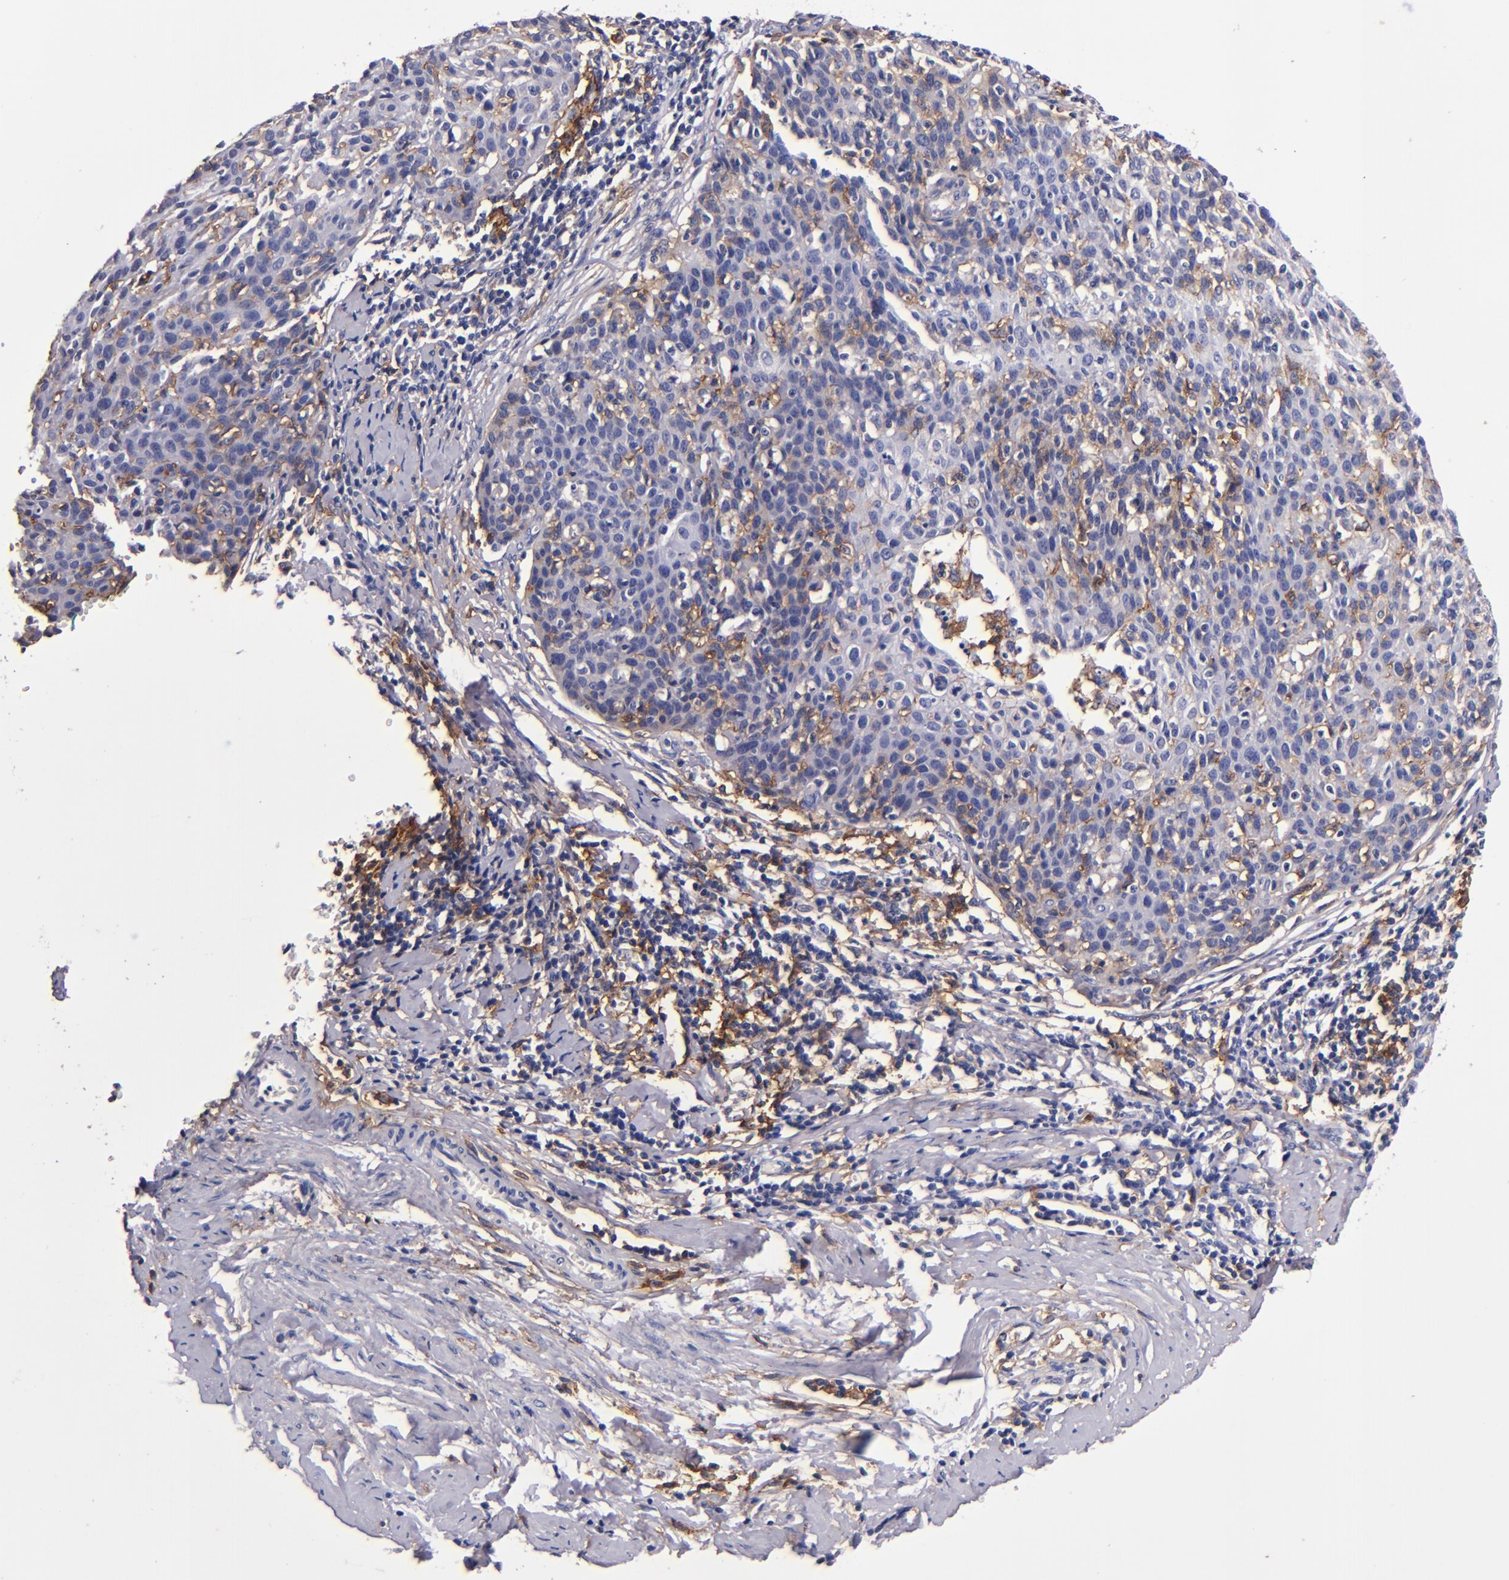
{"staining": {"intensity": "moderate", "quantity": "<25%", "location": "cytoplasmic/membranous"}, "tissue": "cervical cancer", "cell_type": "Tumor cells", "image_type": "cancer", "snomed": [{"axis": "morphology", "description": "Squamous cell carcinoma, NOS"}, {"axis": "topography", "description": "Cervix"}], "caption": "Protein staining reveals moderate cytoplasmic/membranous positivity in about <25% of tumor cells in squamous cell carcinoma (cervical).", "gene": "SIRPA", "patient": {"sex": "female", "age": 38}}